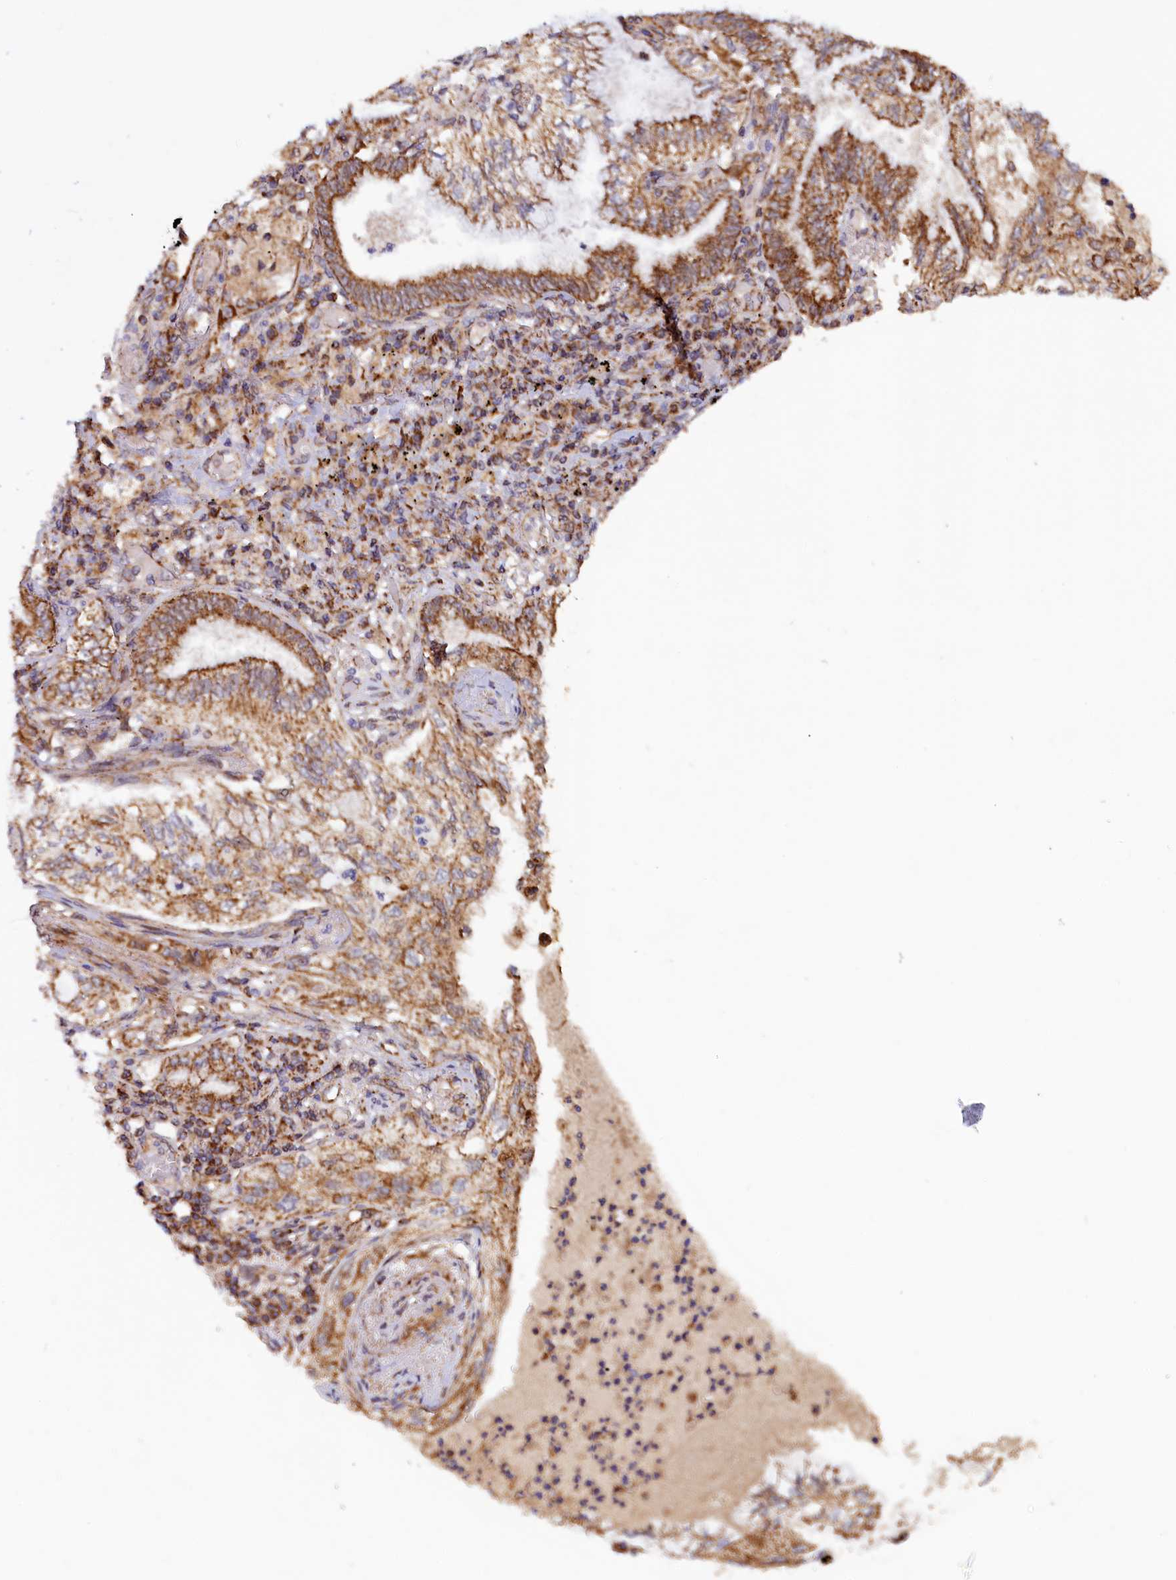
{"staining": {"intensity": "moderate", "quantity": ">75%", "location": "cytoplasmic/membranous"}, "tissue": "lung cancer", "cell_type": "Tumor cells", "image_type": "cancer", "snomed": [{"axis": "morphology", "description": "Adenocarcinoma, NOS"}, {"axis": "topography", "description": "Lung"}], "caption": "The photomicrograph displays immunohistochemical staining of lung adenocarcinoma. There is moderate cytoplasmic/membranous positivity is present in about >75% of tumor cells.", "gene": "DUS3L", "patient": {"sex": "female", "age": 70}}